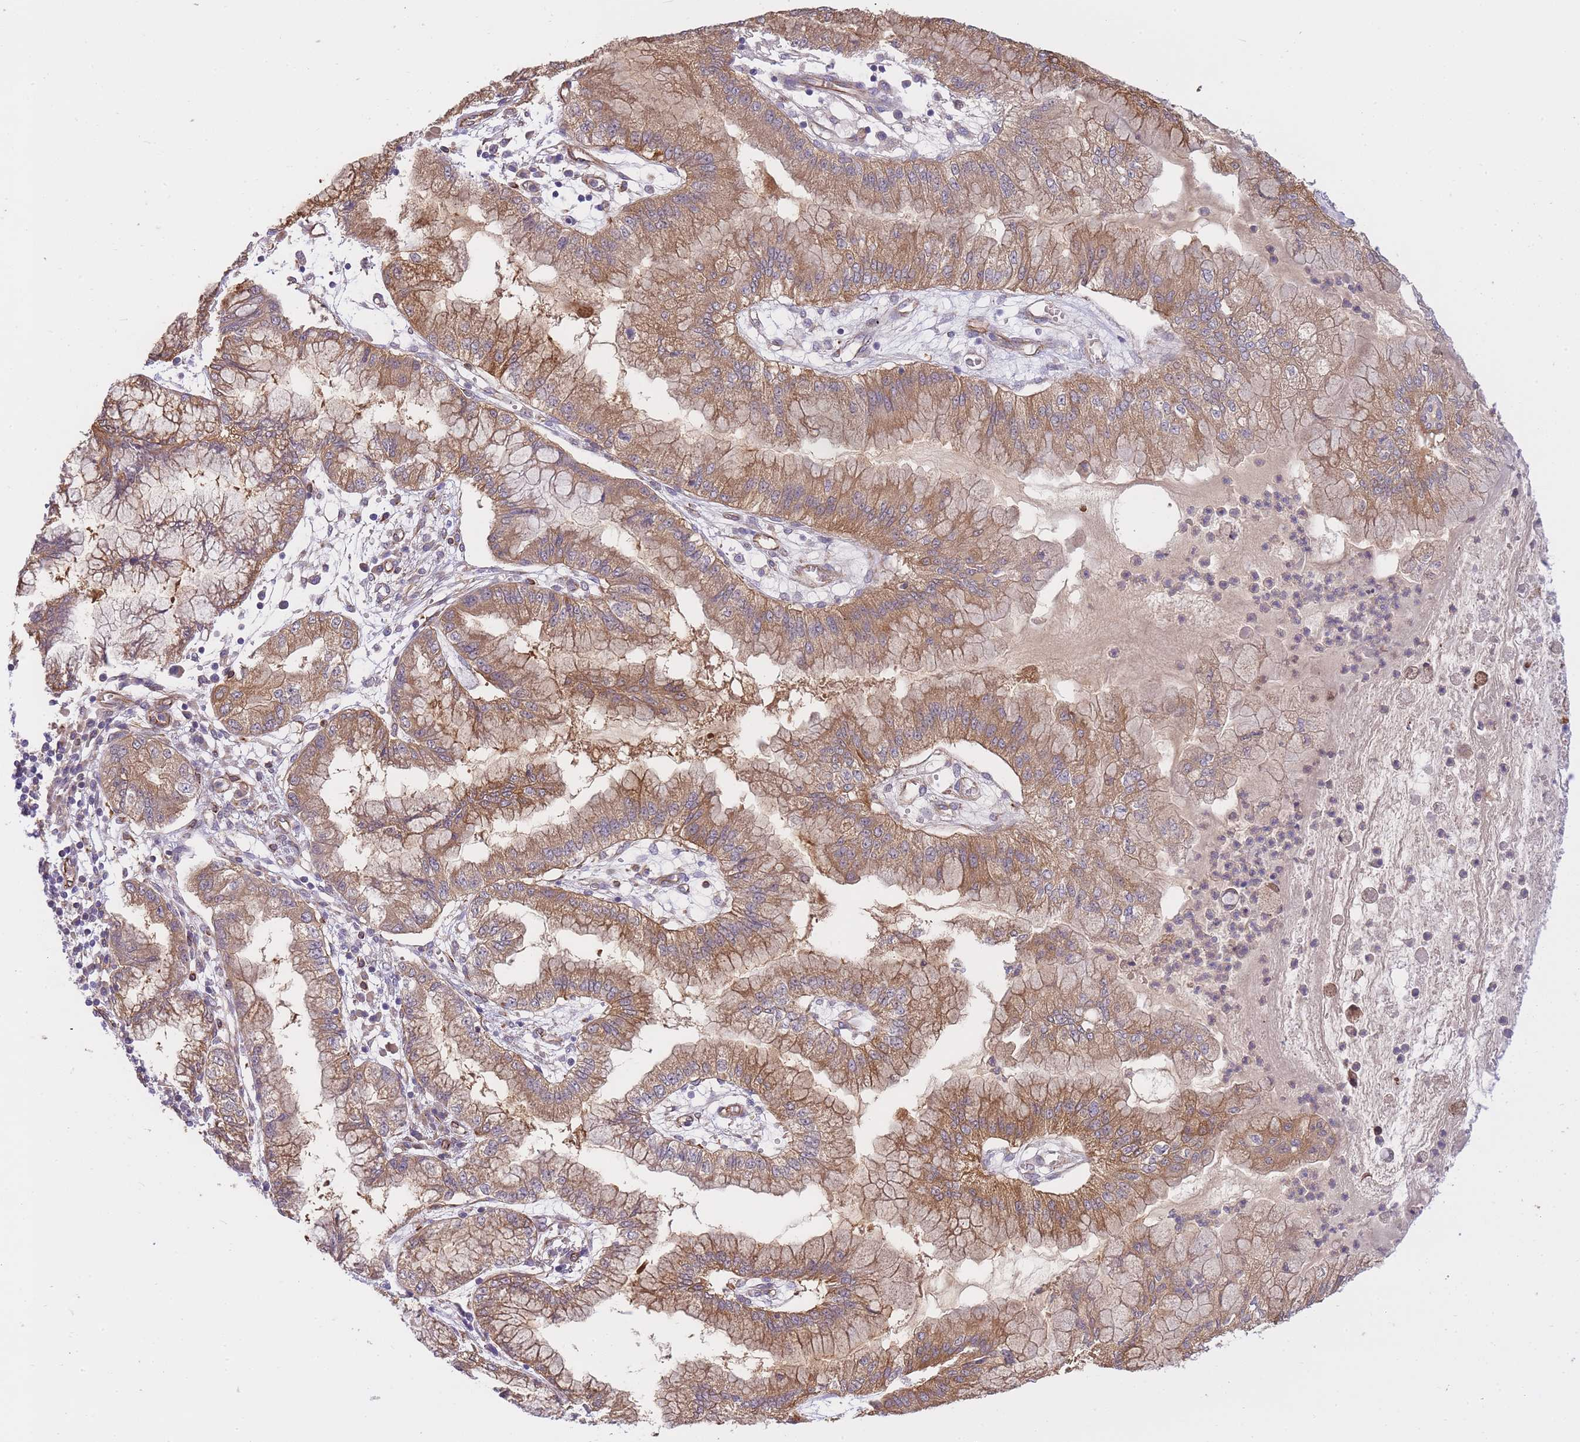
{"staining": {"intensity": "moderate", "quantity": ">75%", "location": "cytoplasmic/membranous"}, "tissue": "pancreatic cancer", "cell_type": "Tumor cells", "image_type": "cancer", "snomed": [{"axis": "morphology", "description": "Adenocarcinoma, NOS"}, {"axis": "topography", "description": "Pancreas"}], "caption": "Moderate cytoplasmic/membranous expression is present in about >75% of tumor cells in adenocarcinoma (pancreatic).", "gene": "ECPAS", "patient": {"sex": "male", "age": 73}}